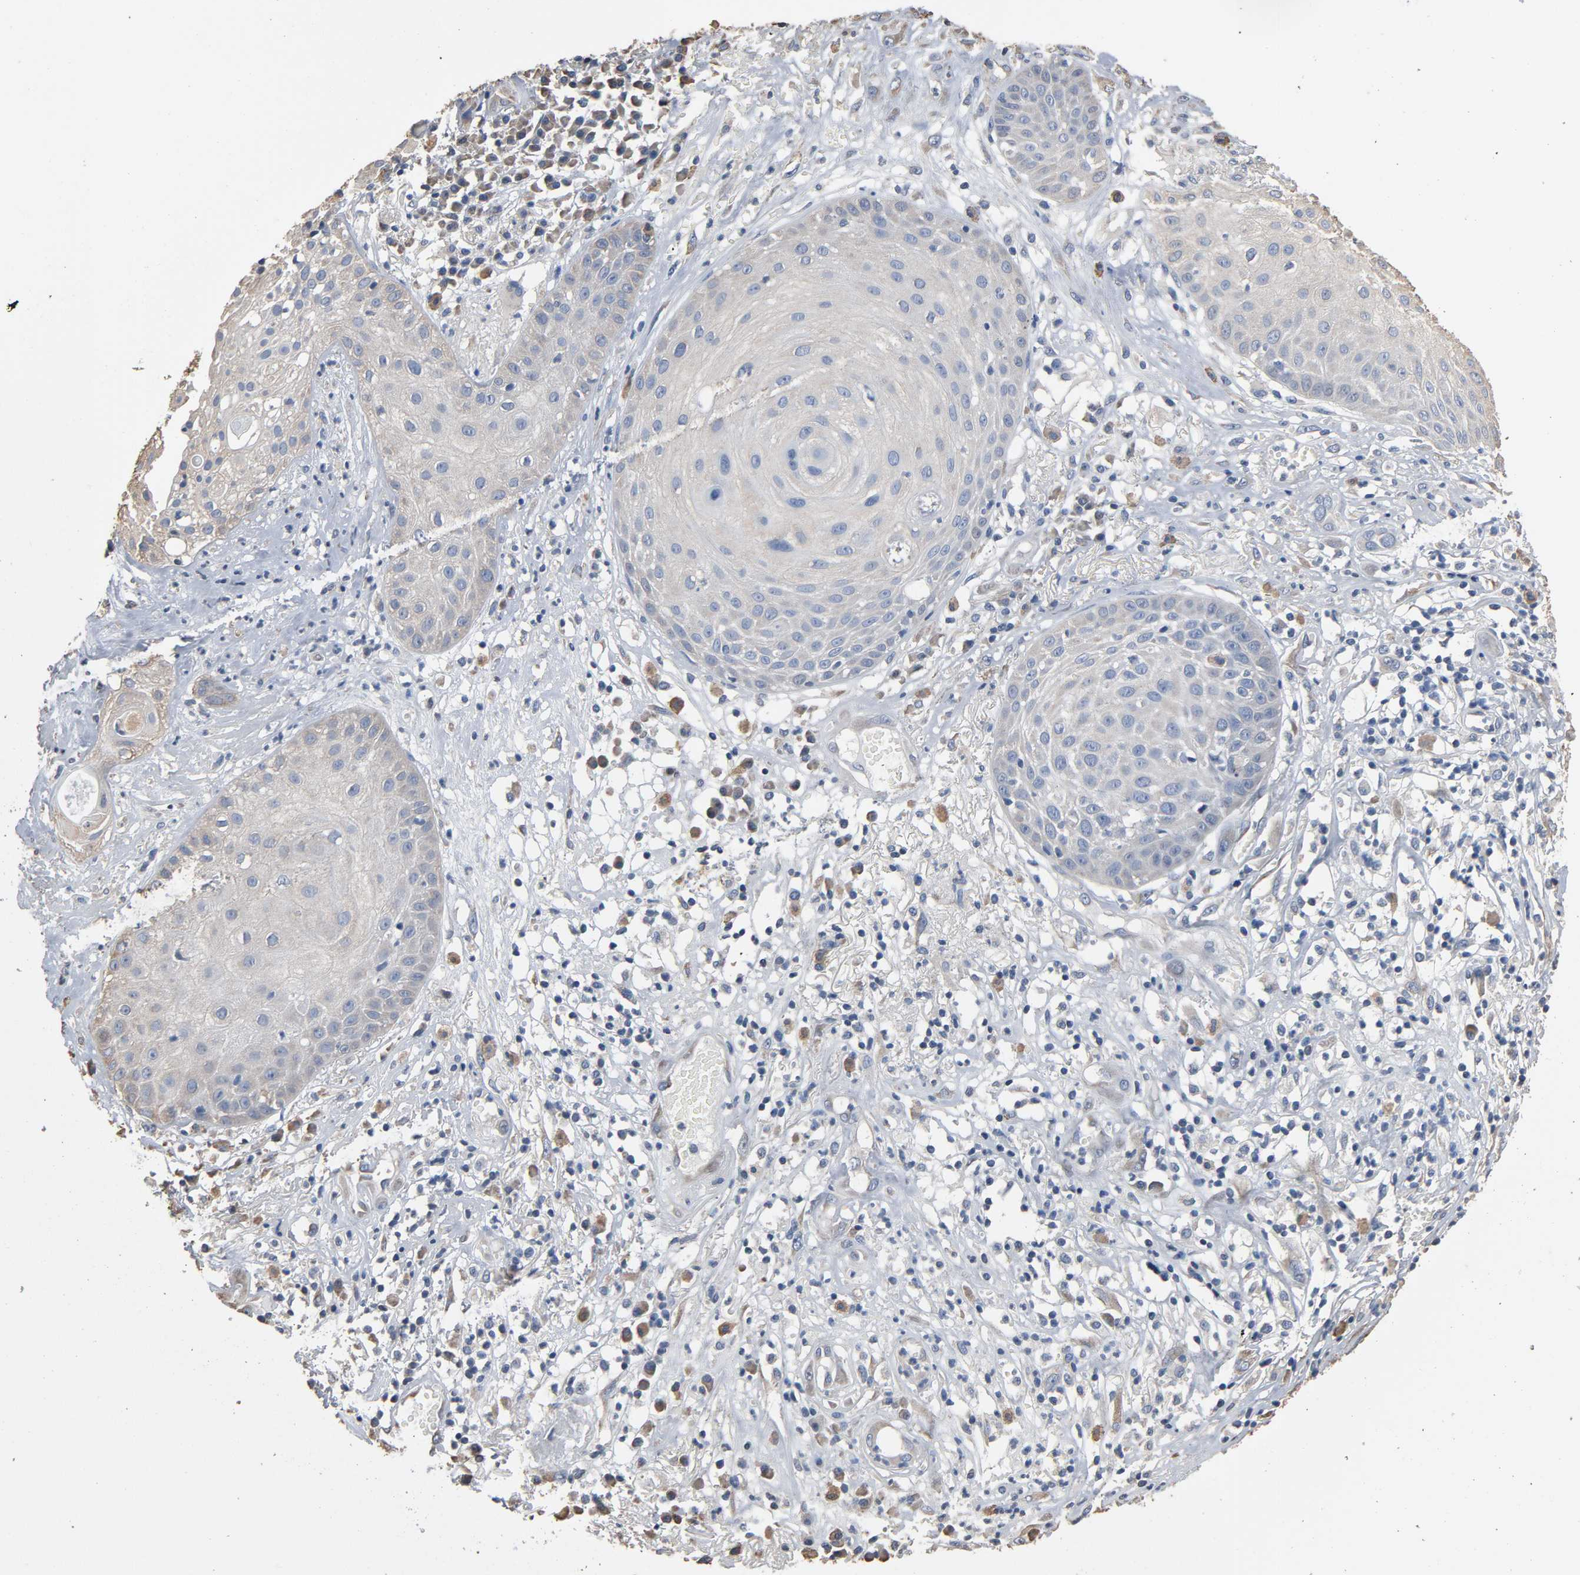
{"staining": {"intensity": "negative", "quantity": "none", "location": "none"}, "tissue": "skin cancer", "cell_type": "Tumor cells", "image_type": "cancer", "snomed": [{"axis": "morphology", "description": "Squamous cell carcinoma, NOS"}, {"axis": "topography", "description": "Skin"}], "caption": "Tumor cells show no significant staining in squamous cell carcinoma (skin). Brightfield microscopy of immunohistochemistry (IHC) stained with DAB (3,3'-diaminobenzidine) (brown) and hematoxylin (blue), captured at high magnification.", "gene": "SOX6", "patient": {"sex": "male", "age": 65}}